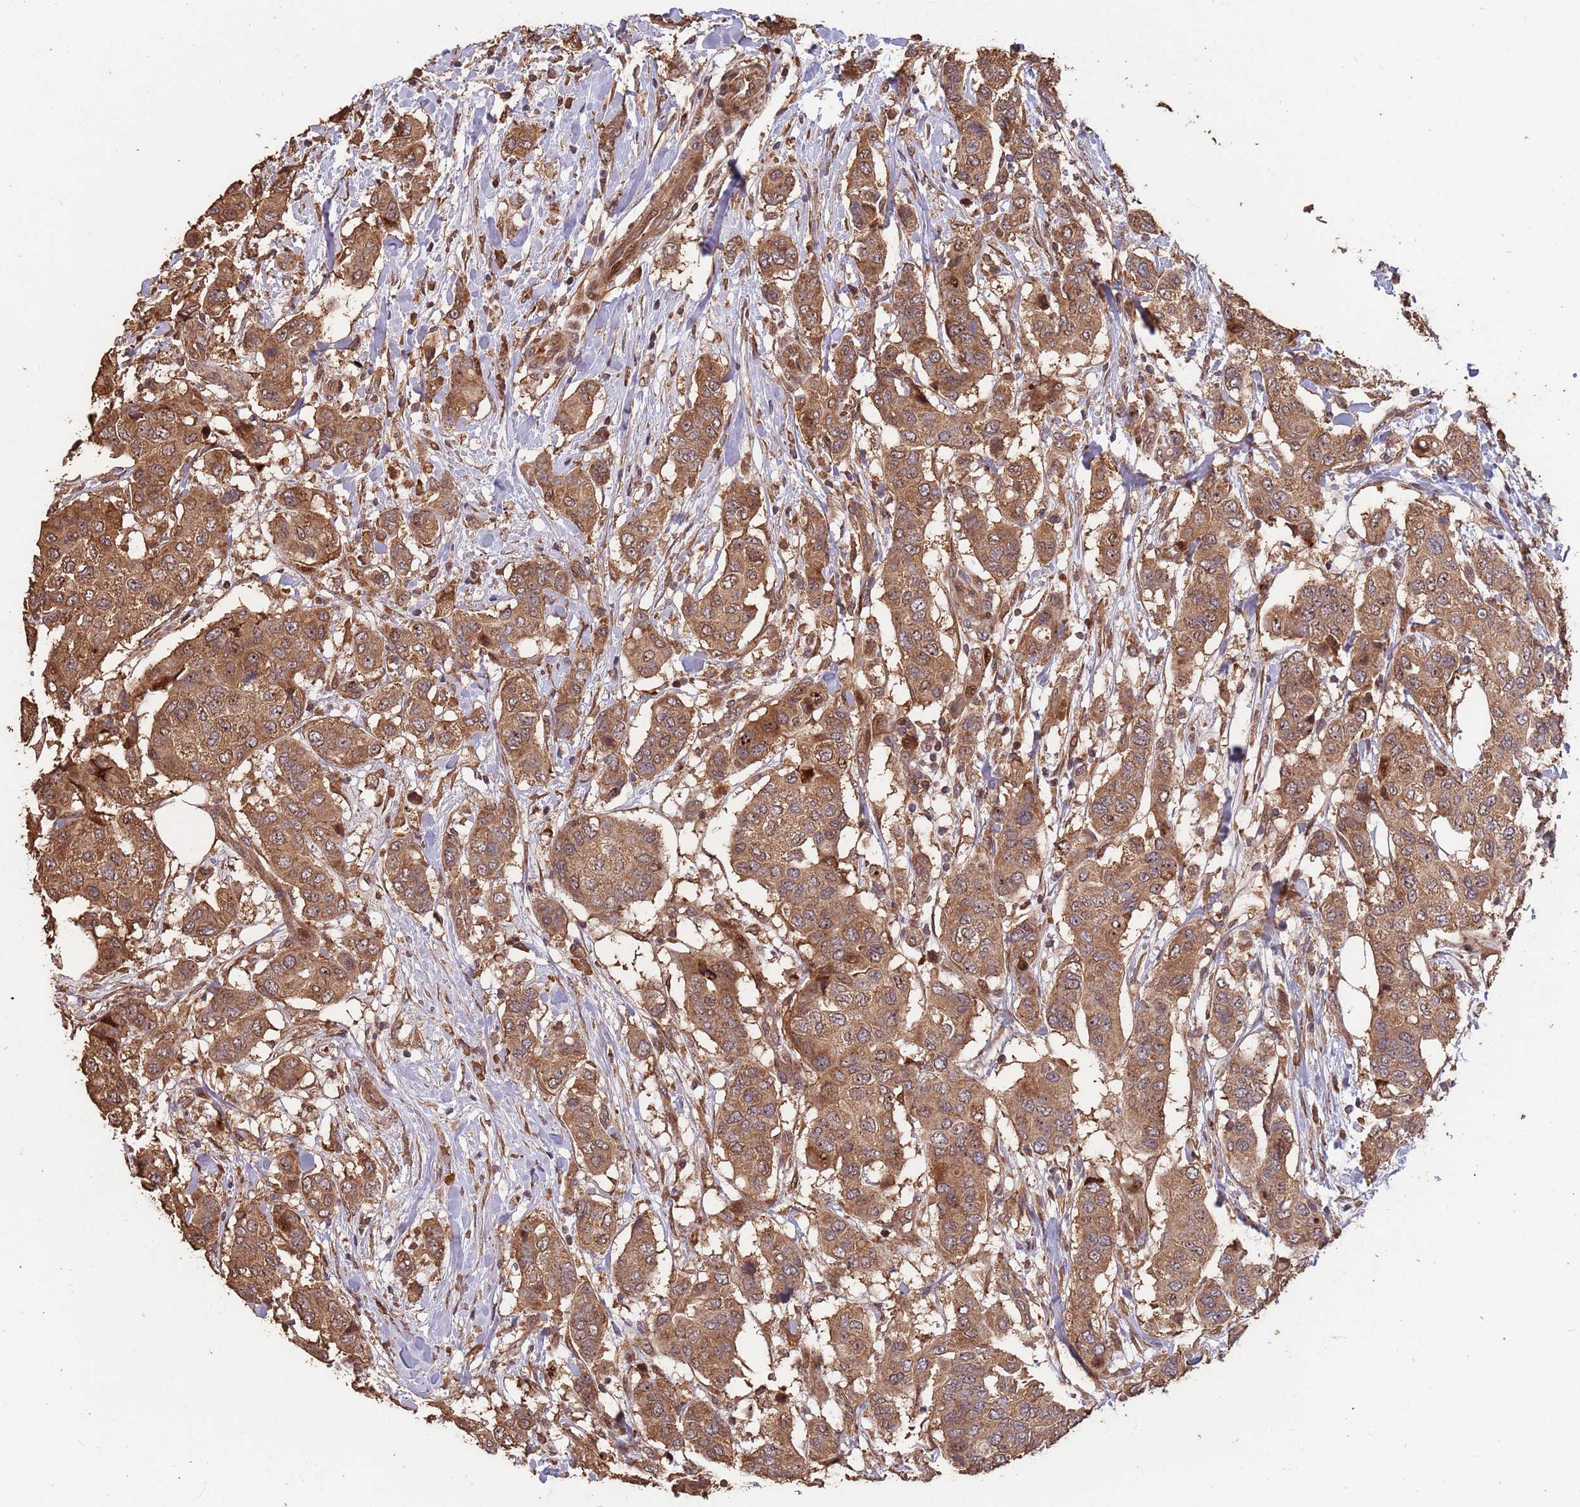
{"staining": {"intensity": "moderate", "quantity": ">75%", "location": "cytoplasmic/membranous"}, "tissue": "breast cancer", "cell_type": "Tumor cells", "image_type": "cancer", "snomed": [{"axis": "morphology", "description": "Lobular carcinoma"}, {"axis": "topography", "description": "Breast"}], "caption": "Immunohistochemical staining of human breast cancer reveals moderate cytoplasmic/membranous protein expression in approximately >75% of tumor cells.", "gene": "ZNF428", "patient": {"sex": "female", "age": 51}}